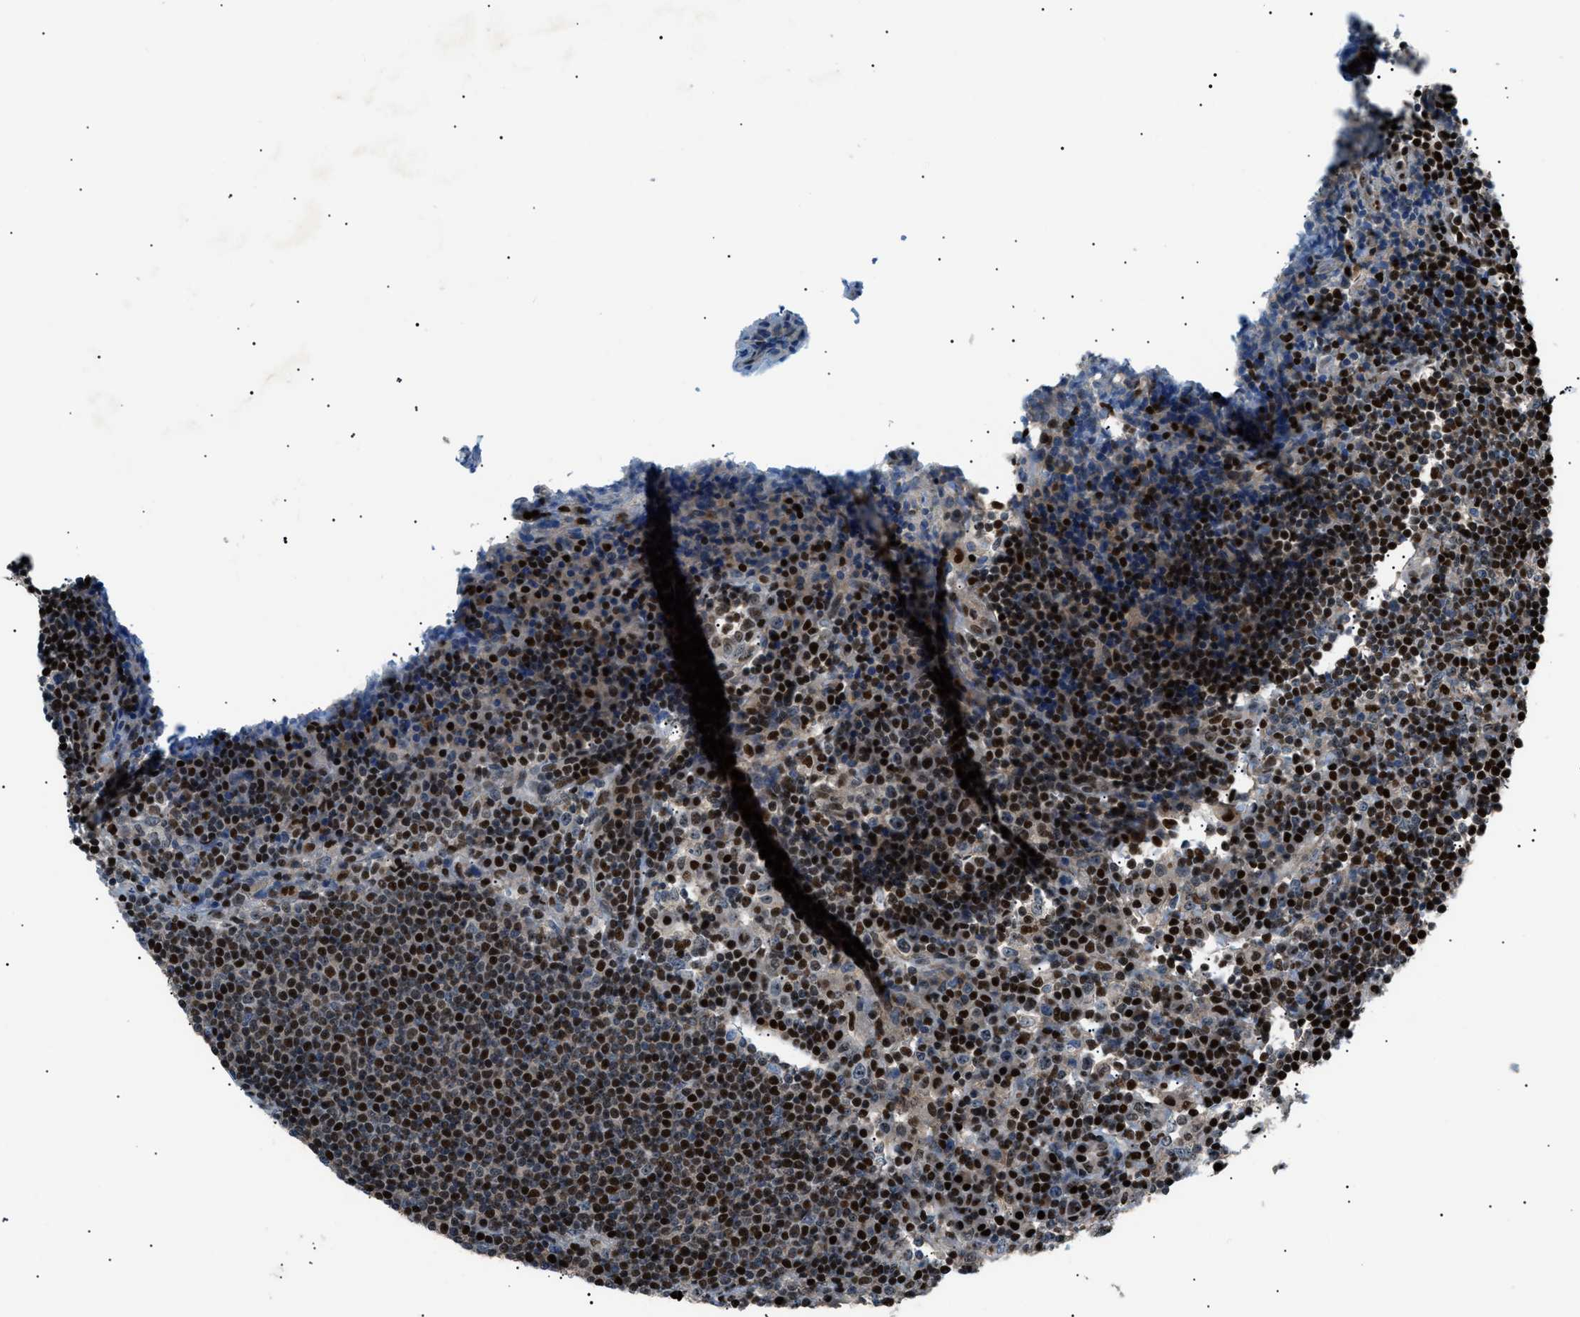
{"staining": {"intensity": "moderate", "quantity": "25%-75%", "location": "nuclear"}, "tissue": "lymph node", "cell_type": "Germinal center cells", "image_type": "normal", "snomed": [{"axis": "morphology", "description": "Normal tissue, NOS"}, {"axis": "topography", "description": "Lymph node"}], "caption": "Lymph node stained with immunohistochemistry shows moderate nuclear staining in approximately 25%-75% of germinal center cells. (DAB (3,3'-diaminobenzidine) = brown stain, brightfield microscopy at high magnification).", "gene": "PRKX", "patient": {"sex": "female", "age": 53}}